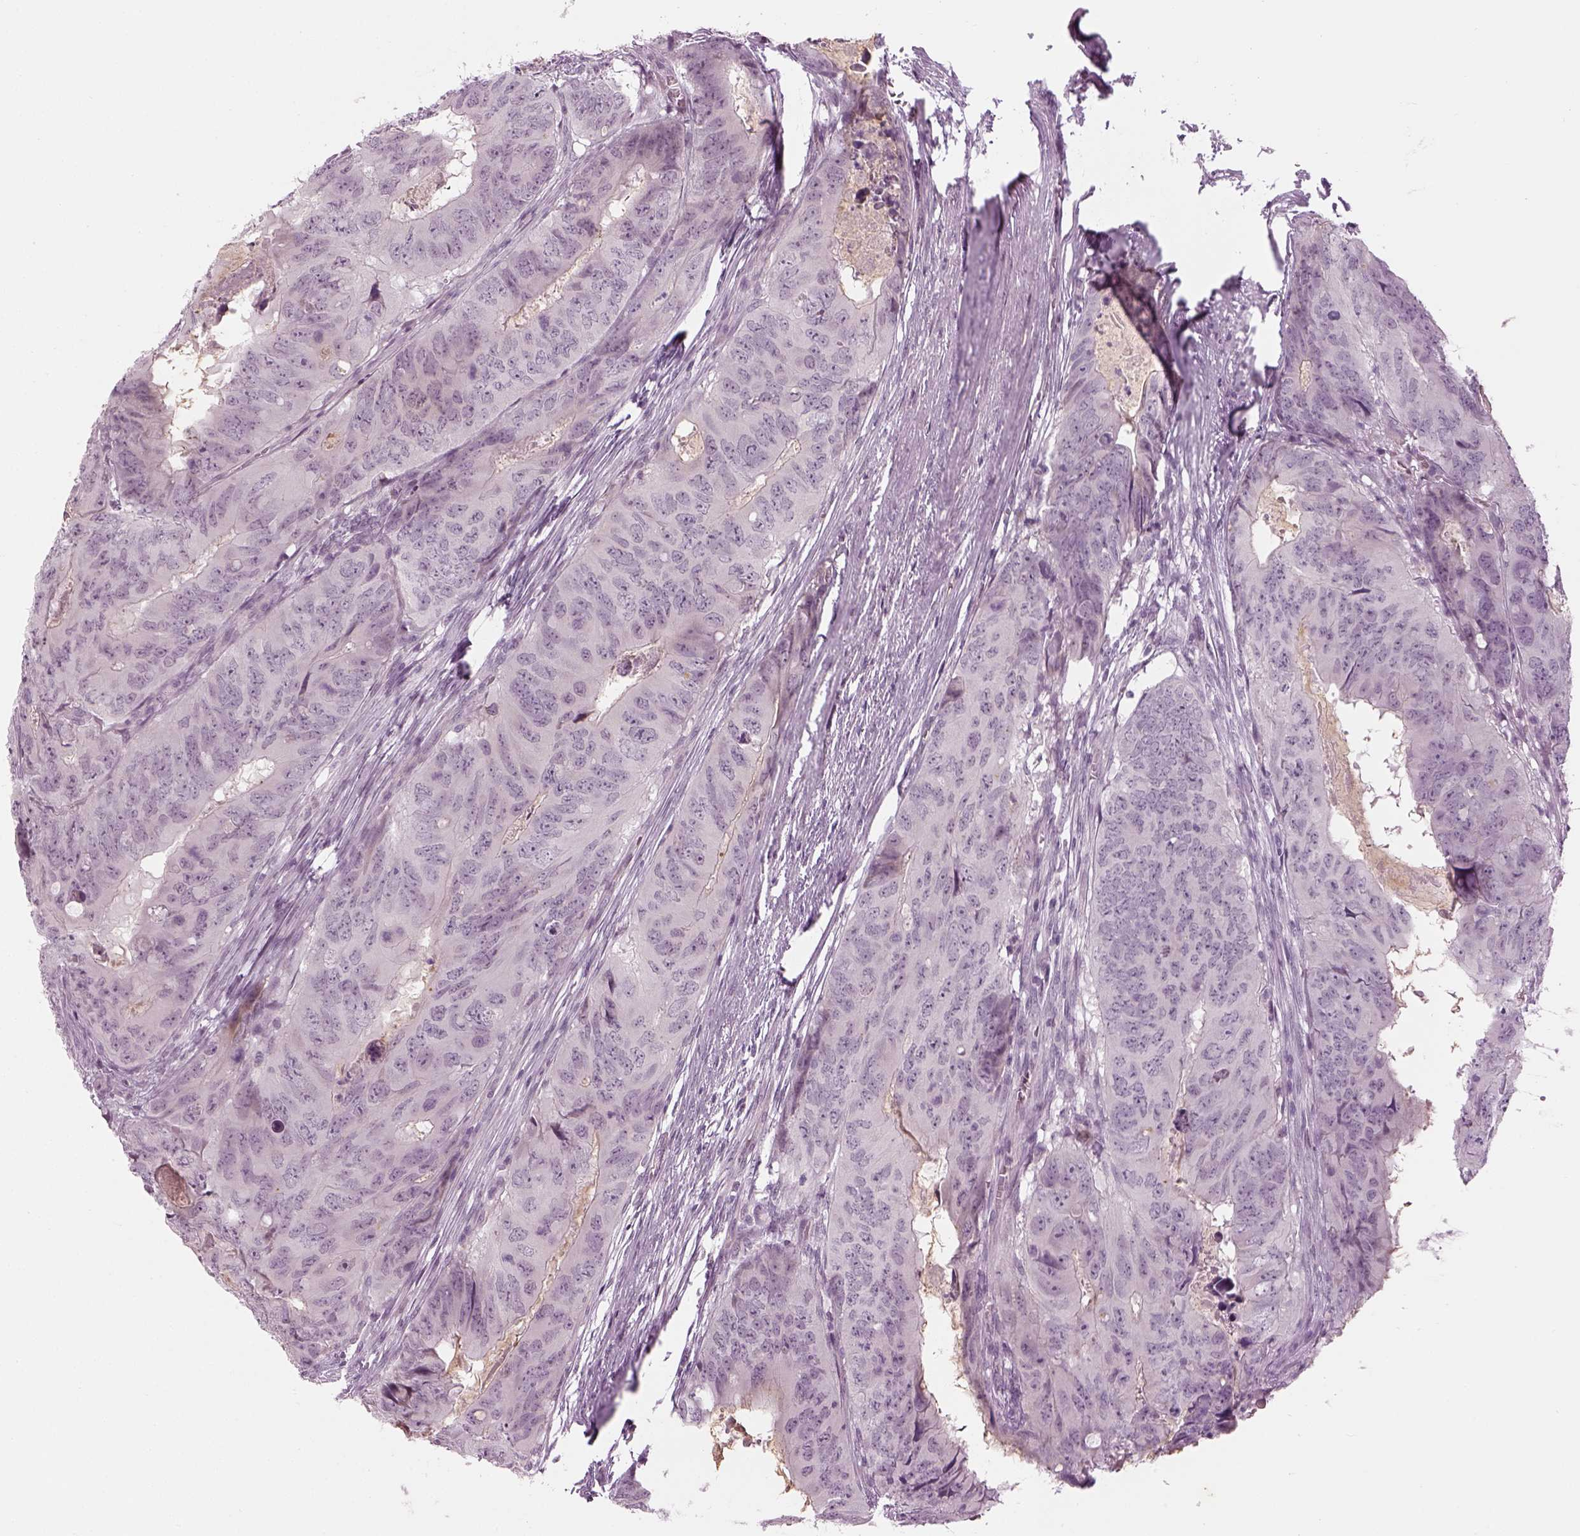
{"staining": {"intensity": "negative", "quantity": "none", "location": "none"}, "tissue": "colorectal cancer", "cell_type": "Tumor cells", "image_type": "cancer", "snomed": [{"axis": "morphology", "description": "Adenocarcinoma, NOS"}, {"axis": "topography", "description": "Colon"}], "caption": "High magnification brightfield microscopy of colorectal cancer (adenocarcinoma) stained with DAB (brown) and counterstained with hematoxylin (blue): tumor cells show no significant positivity.", "gene": "LRRIQ3", "patient": {"sex": "male", "age": 79}}